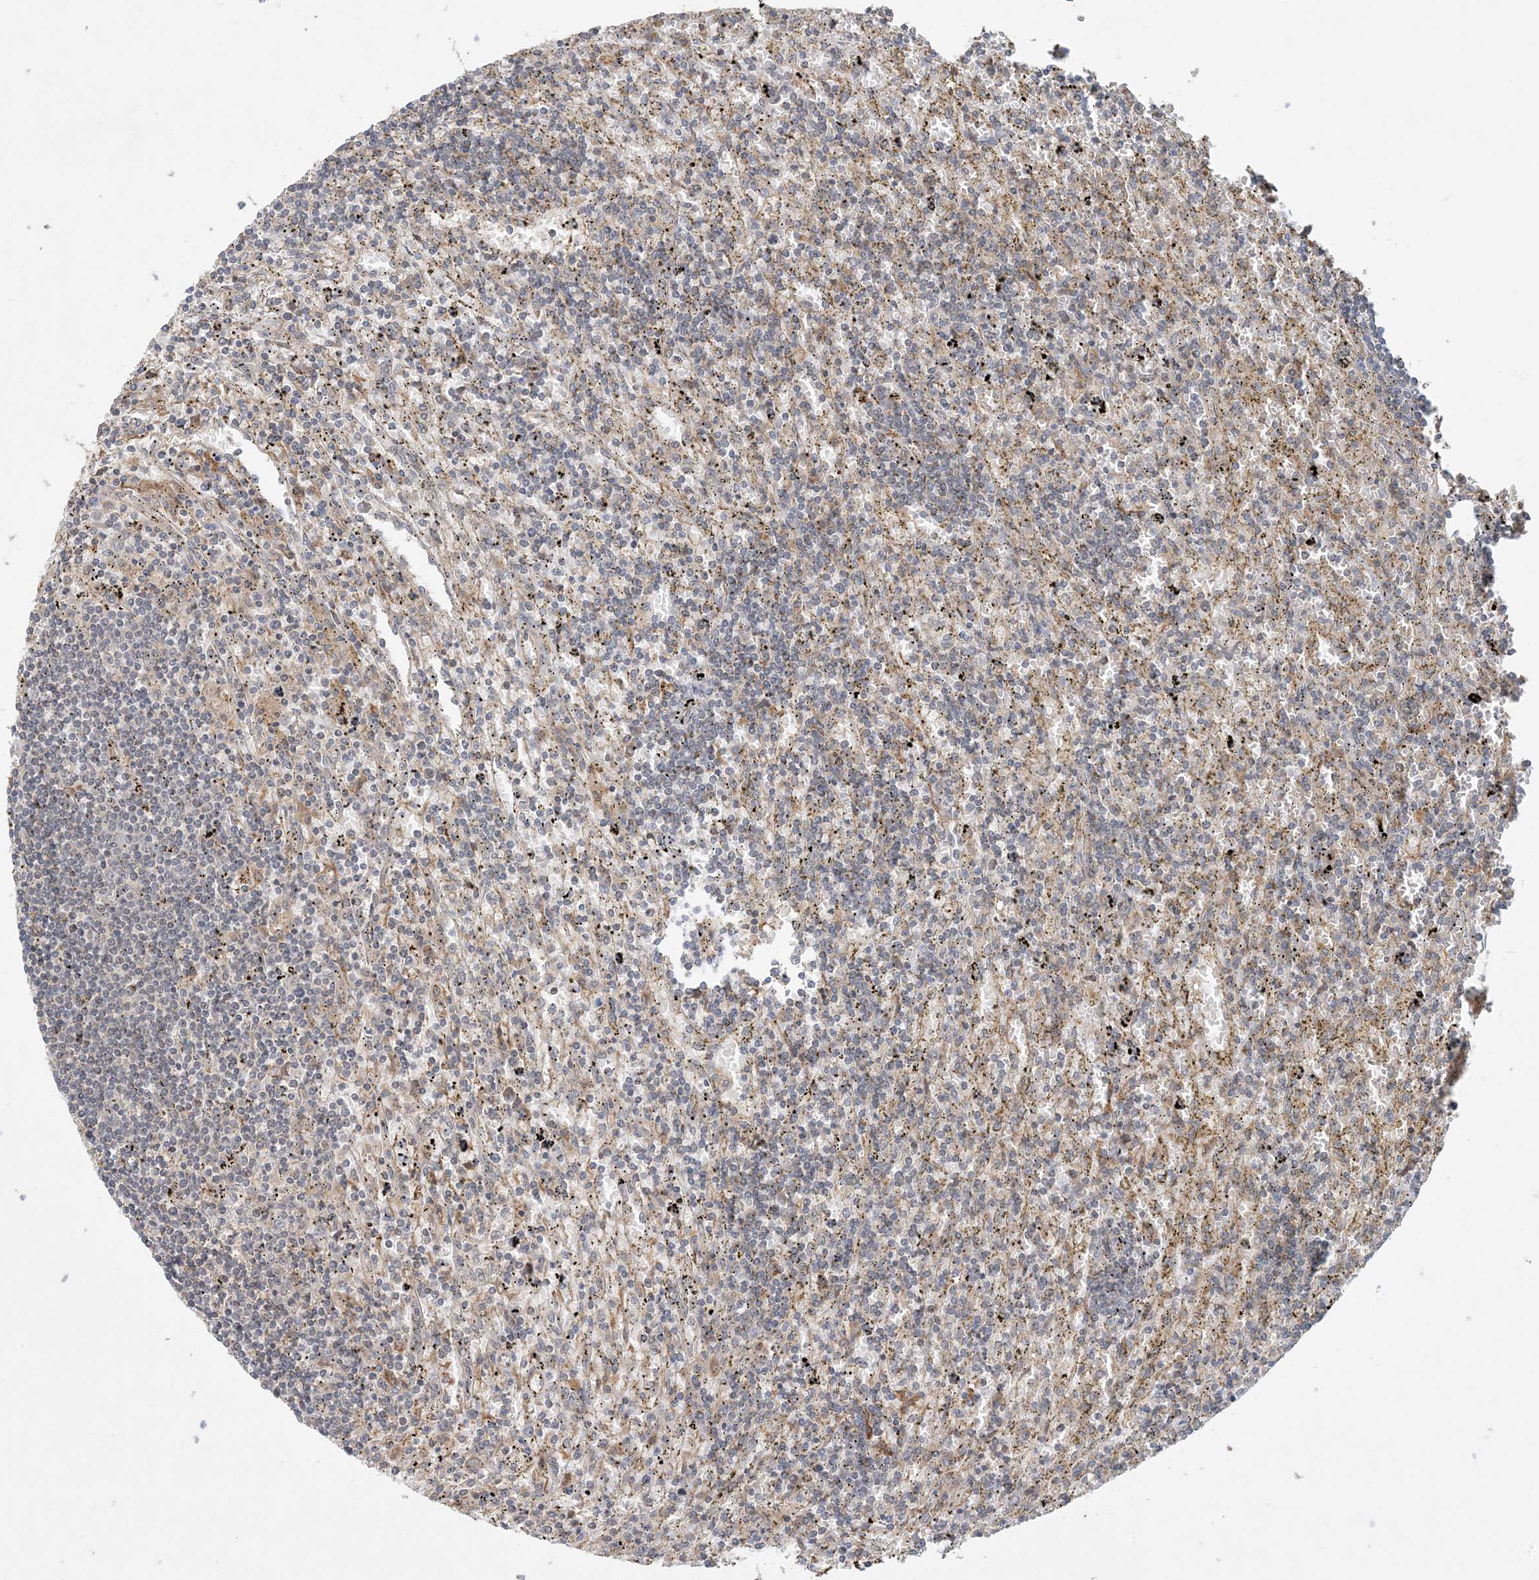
{"staining": {"intensity": "negative", "quantity": "none", "location": "none"}, "tissue": "lymphoma", "cell_type": "Tumor cells", "image_type": "cancer", "snomed": [{"axis": "morphology", "description": "Malignant lymphoma, non-Hodgkin's type, Low grade"}, {"axis": "topography", "description": "Spleen"}], "caption": "The immunohistochemistry (IHC) micrograph has no significant staining in tumor cells of lymphoma tissue.", "gene": "OBI1", "patient": {"sex": "male", "age": 76}}